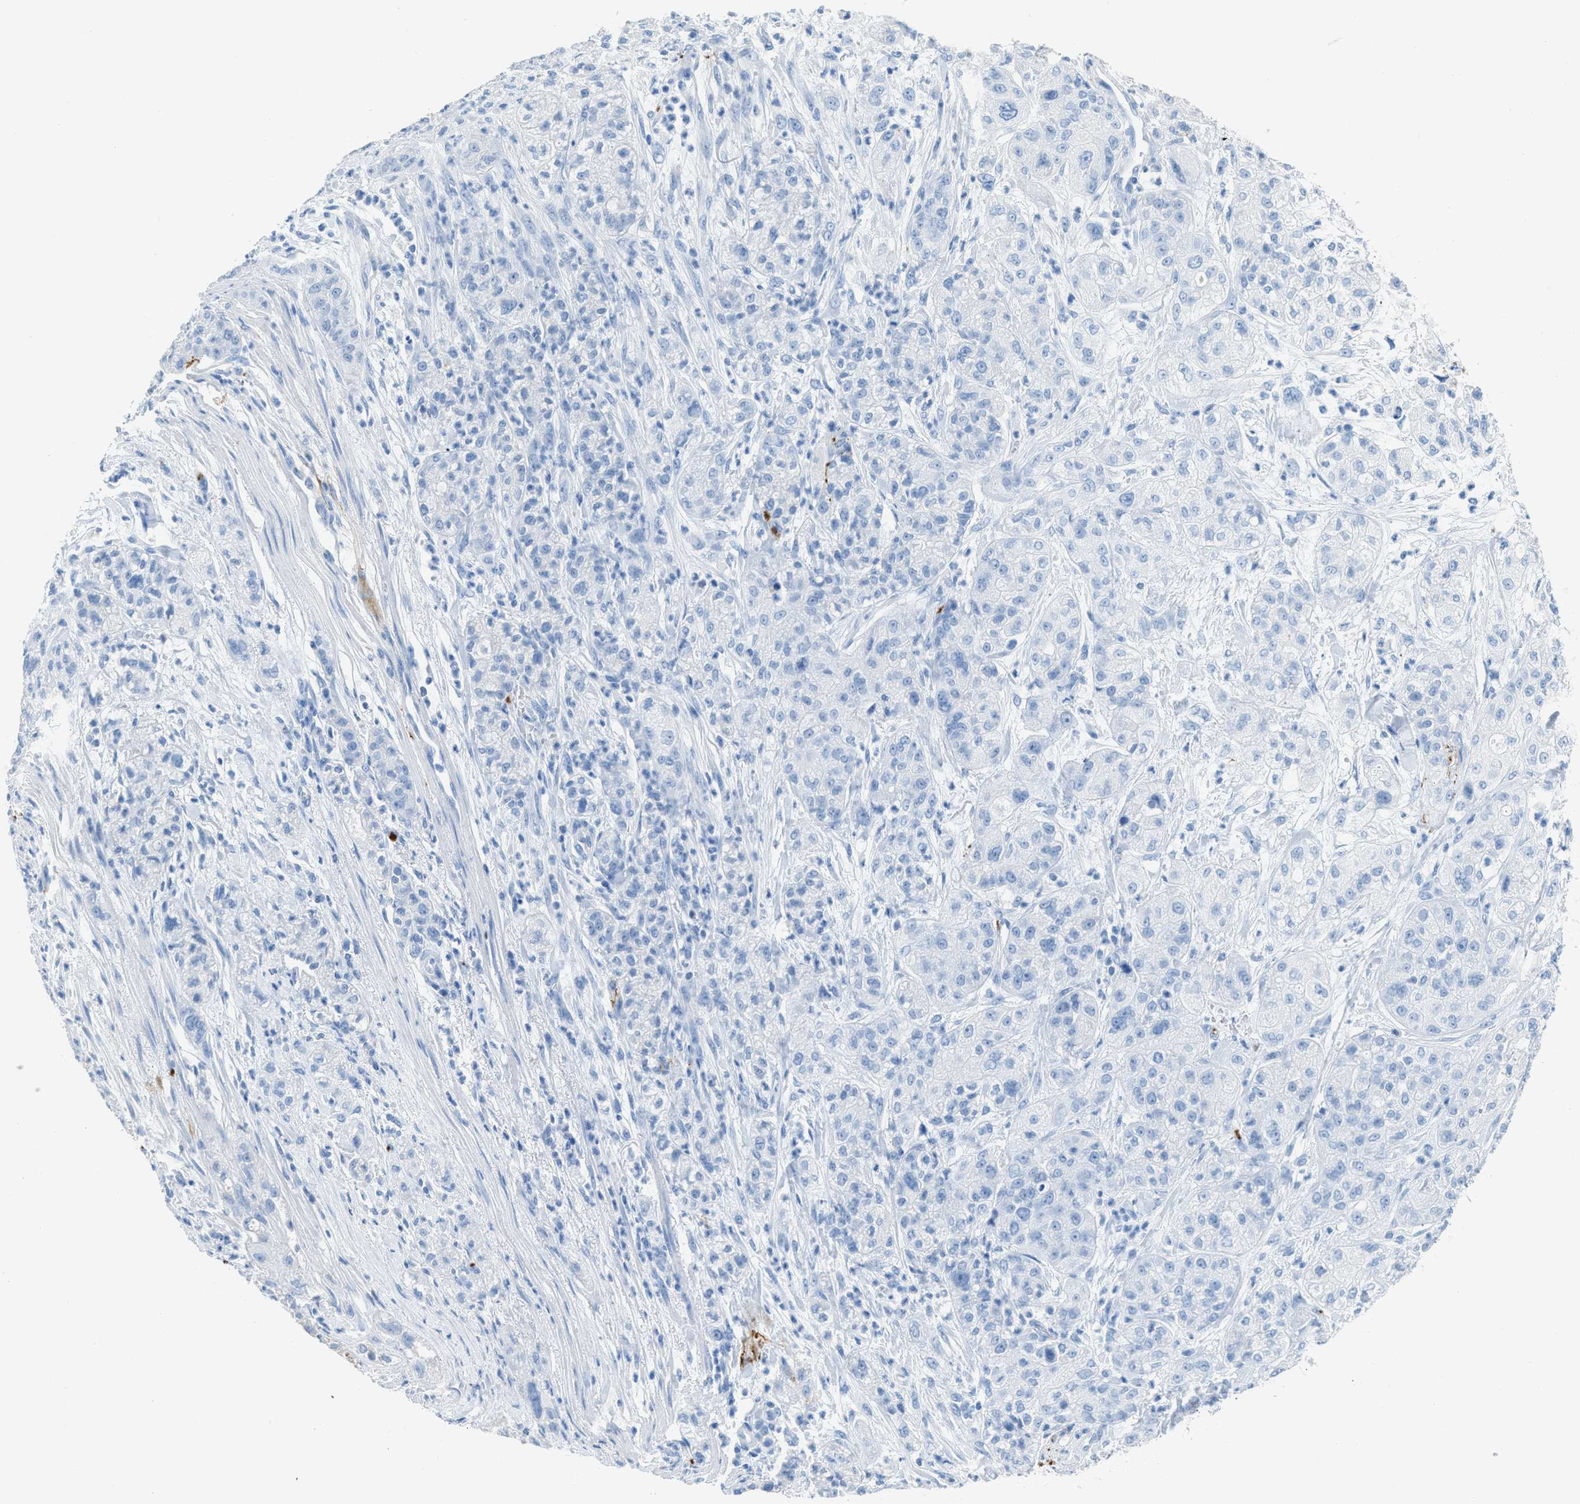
{"staining": {"intensity": "negative", "quantity": "none", "location": "none"}, "tissue": "pancreatic cancer", "cell_type": "Tumor cells", "image_type": "cancer", "snomed": [{"axis": "morphology", "description": "Adenocarcinoma, NOS"}, {"axis": "topography", "description": "Pancreas"}], "caption": "High power microscopy histopathology image of an immunohistochemistry (IHC) photomicrograph of pancreatic cancer, revealing no significant expression in tumor cells. (DAB (3,3'-diaminobenzidine) IHC visualized using brightfield microscopy, high magnification).", "gene": "FAIM2", "patient": {"sex": "female", "age": 78}}